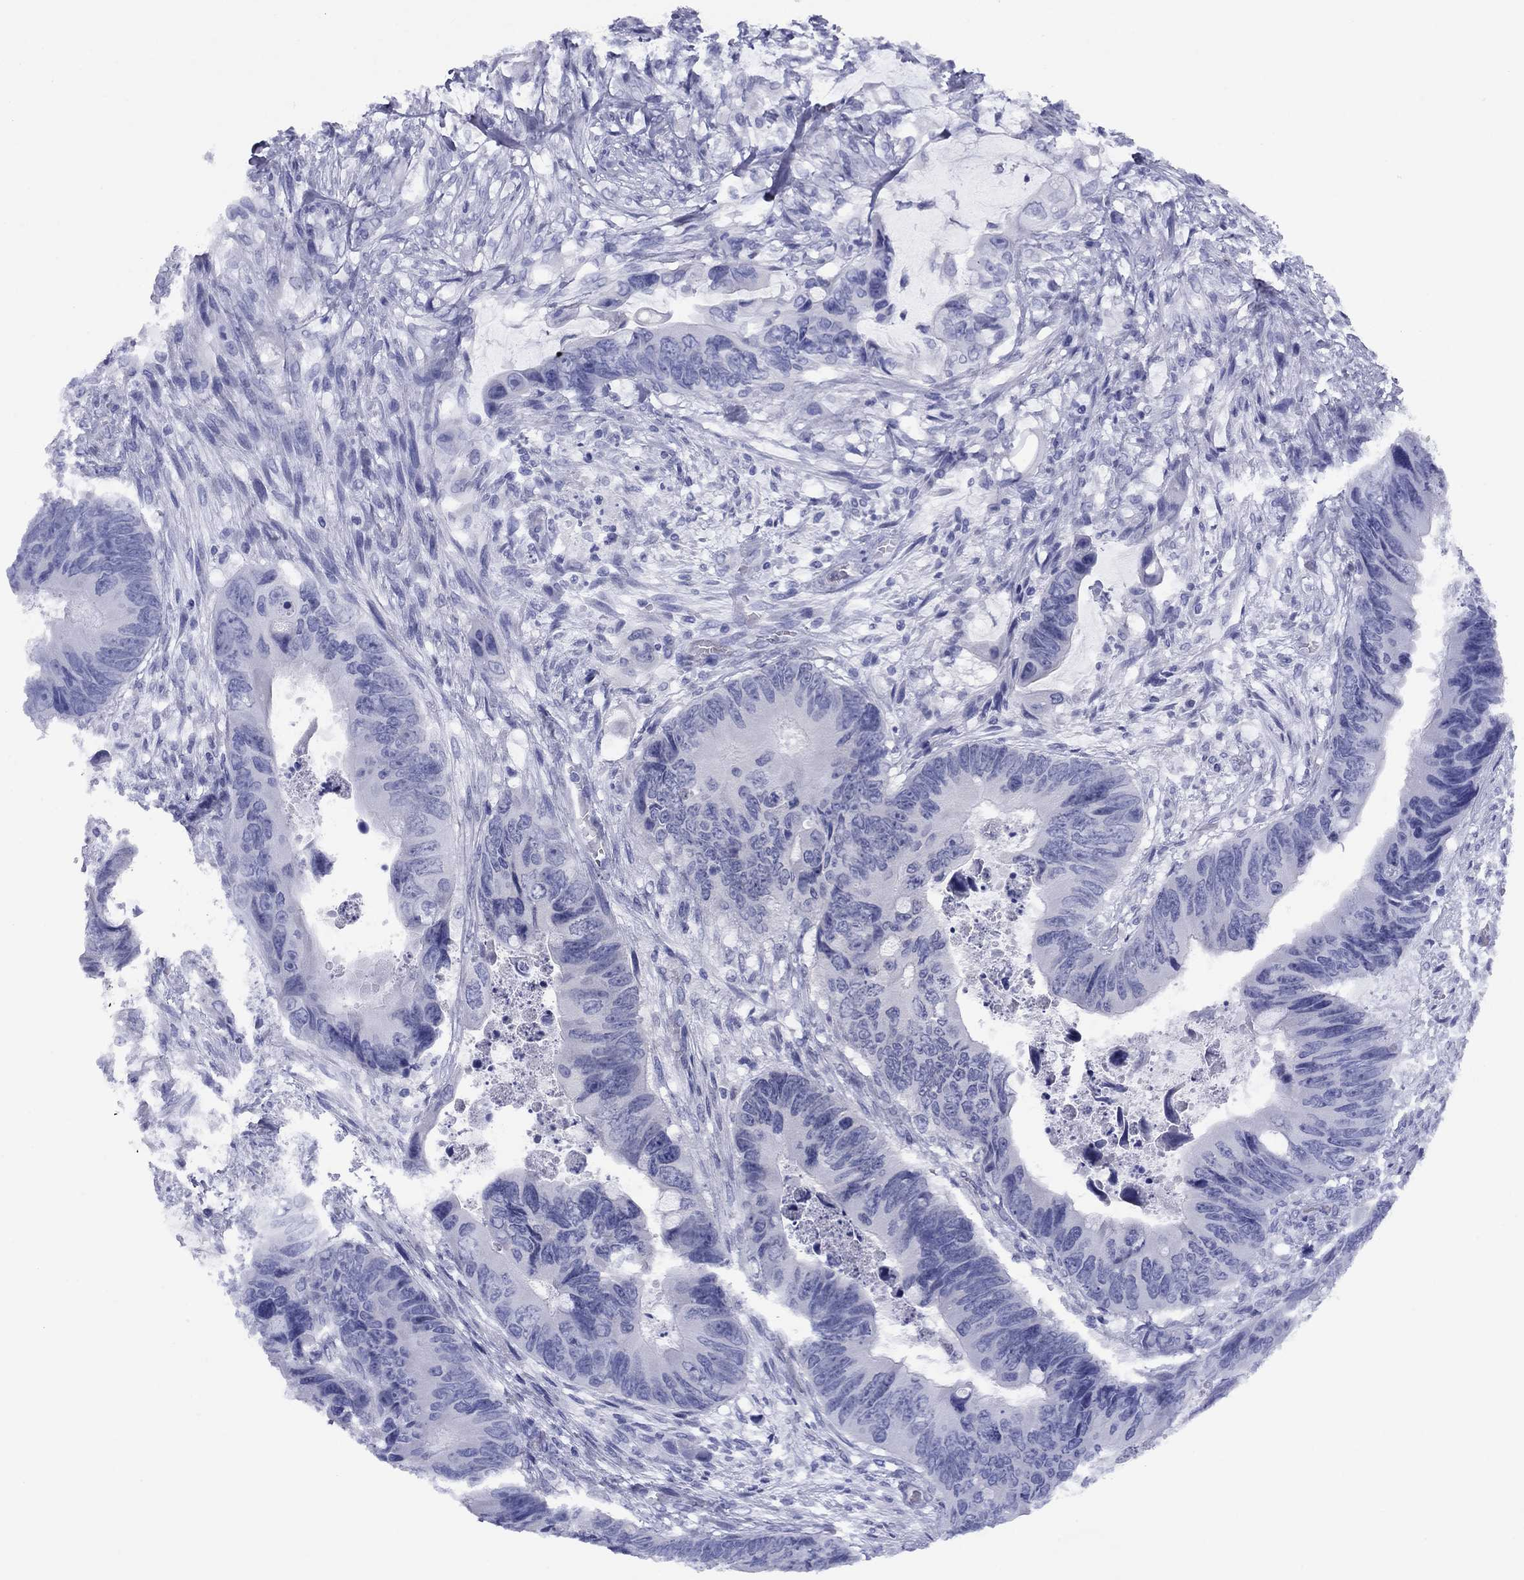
{"staining": {"intensity": "negative", "quantity": "none", "location": "none"}, "tissue": "colorectal cancer", "cell_type": "Tumor cells", "image_type": "cancer", "snomed": [{"axis": "morphology", "description": "Adenocarcinoma, NOS"}, {"axis": "topography", "description": "Rectum"}], "caption": "Tumor cells show no significant protein expression in colorectal cancer (adenocarcinoma).", "gene": "HAO1", "patient": {"sex": "male", "age": 63}}